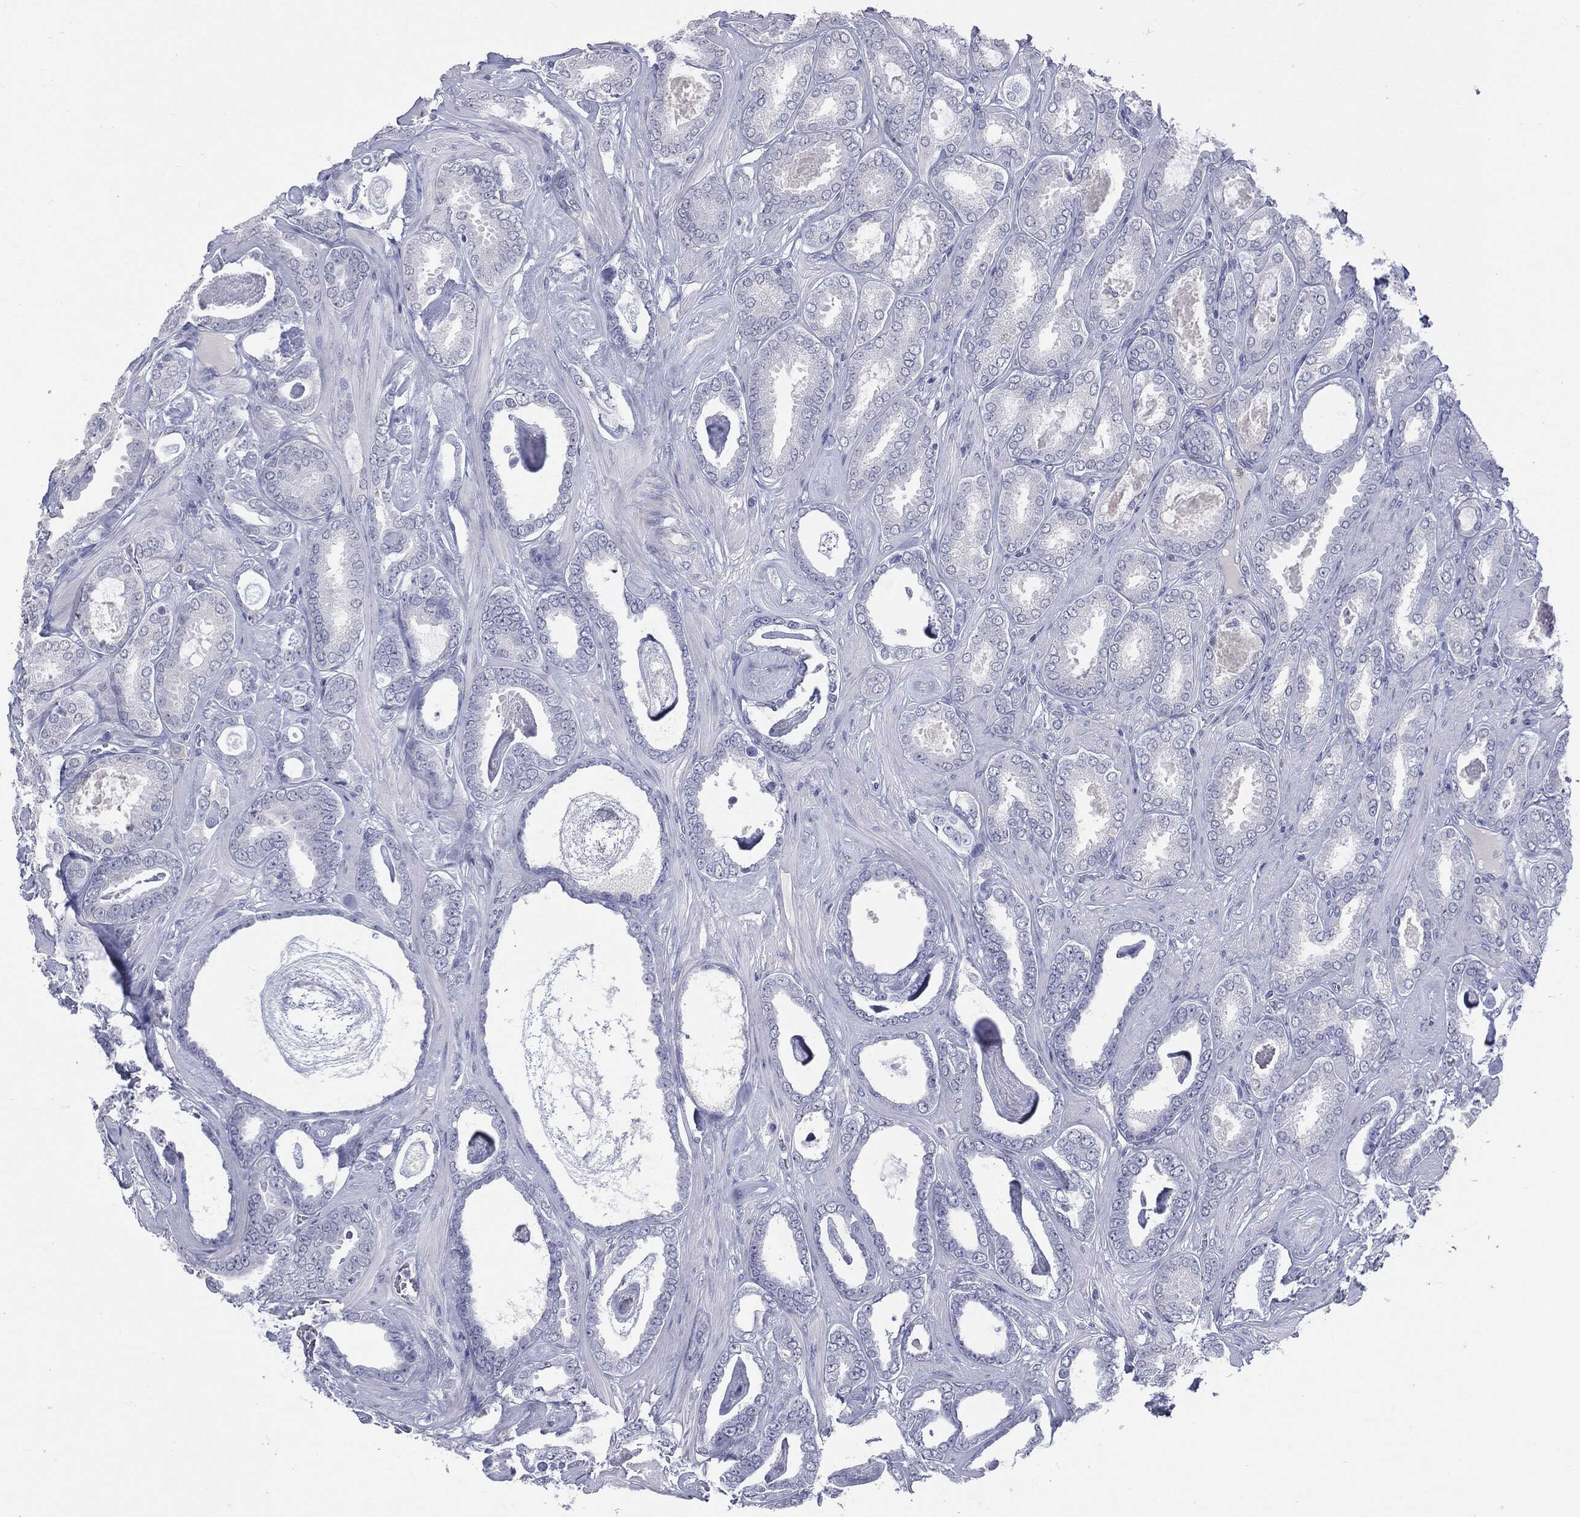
{"staining": {"intensity": "negative", "quantity": "none", "location": "none"}, "tissue": "prostate cancer", "cell_type": "Tumor cells", "image_type": "cancer", "snomed": [{"axis": "morphology", "description": "Adenocarcinoma, High grade"}, {"axis": "topography", "description": "Prostate"}], "caption": "An IHC image of high-grade adenocarcinoma (prostate) is shown. There is no staining in tumor cells of high-grade adenocarcinoma (prostate).", "gene": "TSHB", "patient": {"sex": "male", "age": 63}}